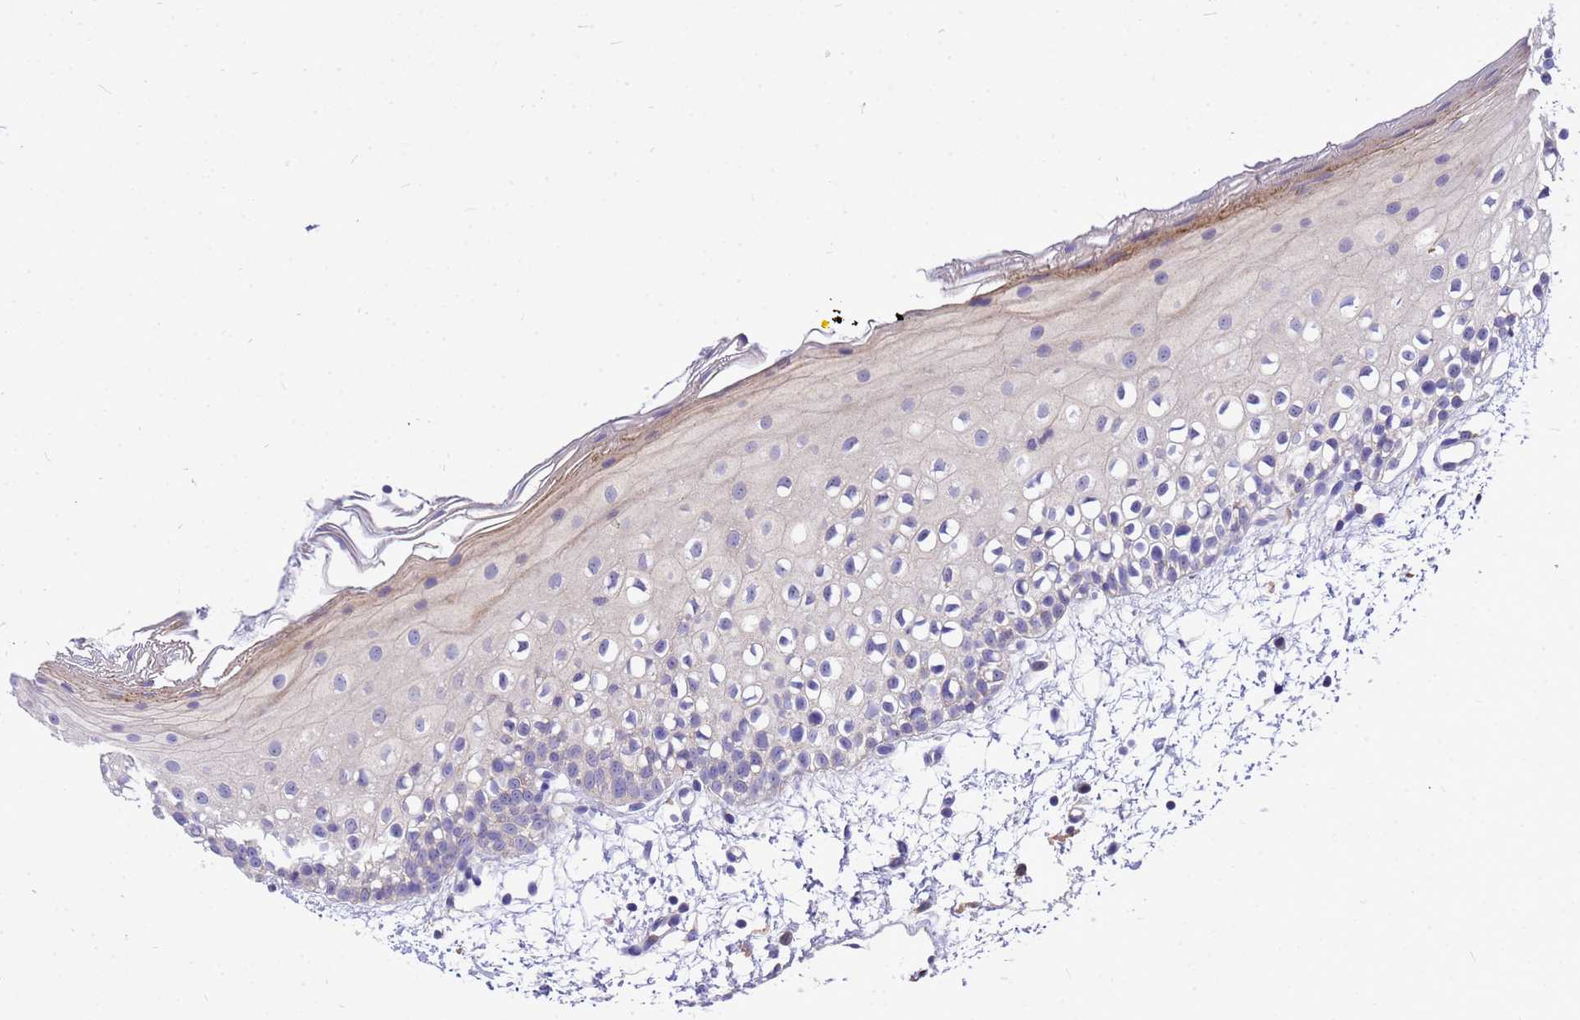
{"staining": {"intensity": "moderate", "quantity": "<25%", "location": "cytoplasmic/membranous"}, "tissue": "oral mucosa", "cell_type": "Squamous epithelial cells", "image_type": "normal", "snomed": [{"axis": "morphology", "description": "Normal tissue, NOS"}, {"axis": "topography", "description": "Oral tissue"}], "caption": "Immunohistochemical staining of unremarkable human oral mucosa demonstrates low levels of moderate cytoplasmic/membranous expression in about <25% of squamous epithelial cells. The protein of interest is stained brown, and the nuclei are stained in blue (DAB IHC with brightfield microscopy, high magnification).", "gene": "POP7", "patient": {"sex": "male", "age": 28}}